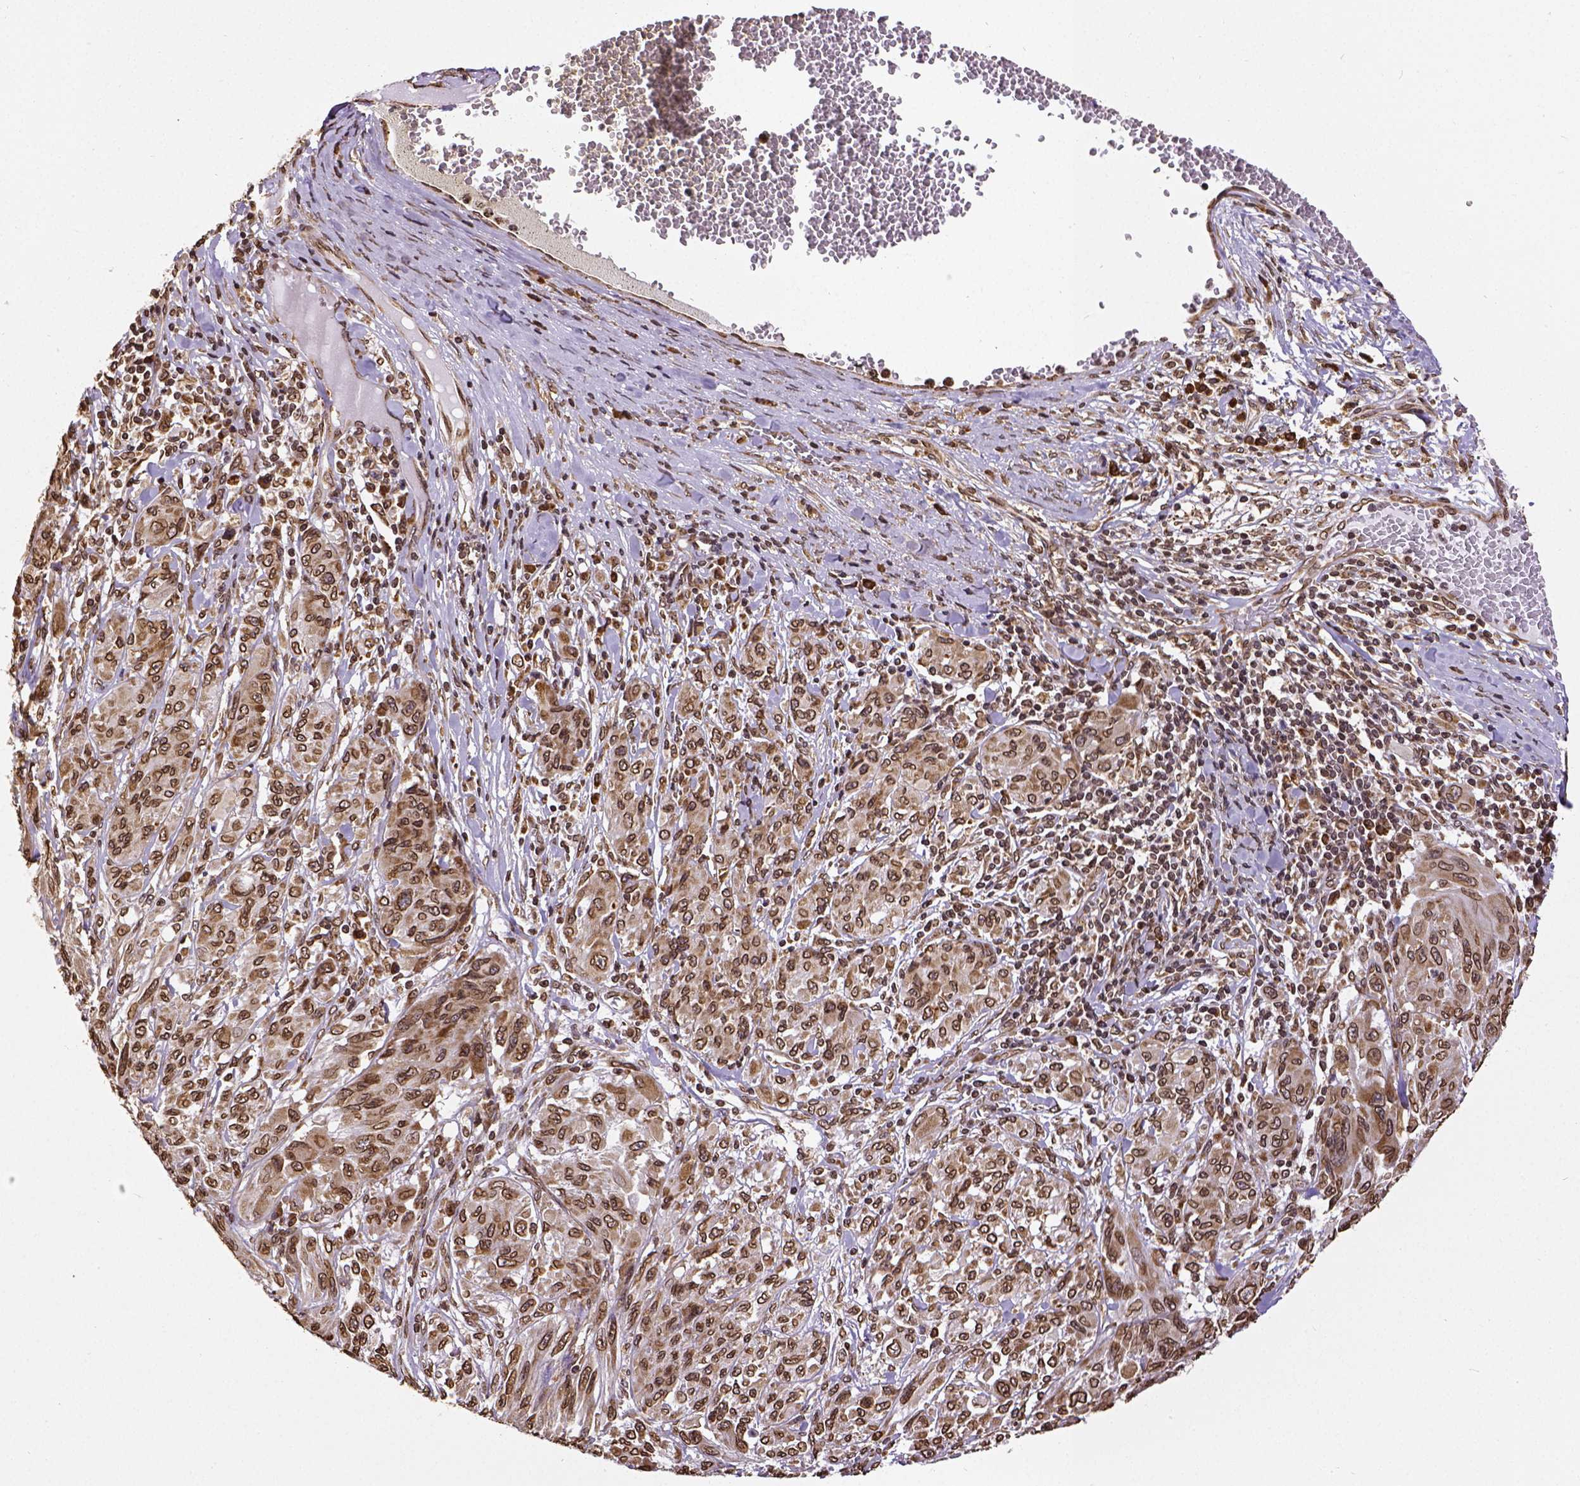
{"staining": {"intensity": "strong", "quantity": ">75%", "location": "cytoplasmic/membranous,nuclear"}, "tissue": "melanoma", "cell_type": "Tumor cells", "image_type": "cancer", "snomed": [{"axis": "morphology", "description": "Malignant melanoma, NOS"}, {"axis": "topography", "description": "Skin"}], "caption": "A high-resolution micrograph shows immunohistochemistry staining of malignant melanoma, which shows strong cytoplasmic/membranous and nuclear positivity in approximately >75% of tumor cells. Immunohistochemistry (ihc) stains the protein in brown and the nuclei are stained blue.", "gene": "MTDH", "patient": {"sex": "female", "age": 91}}